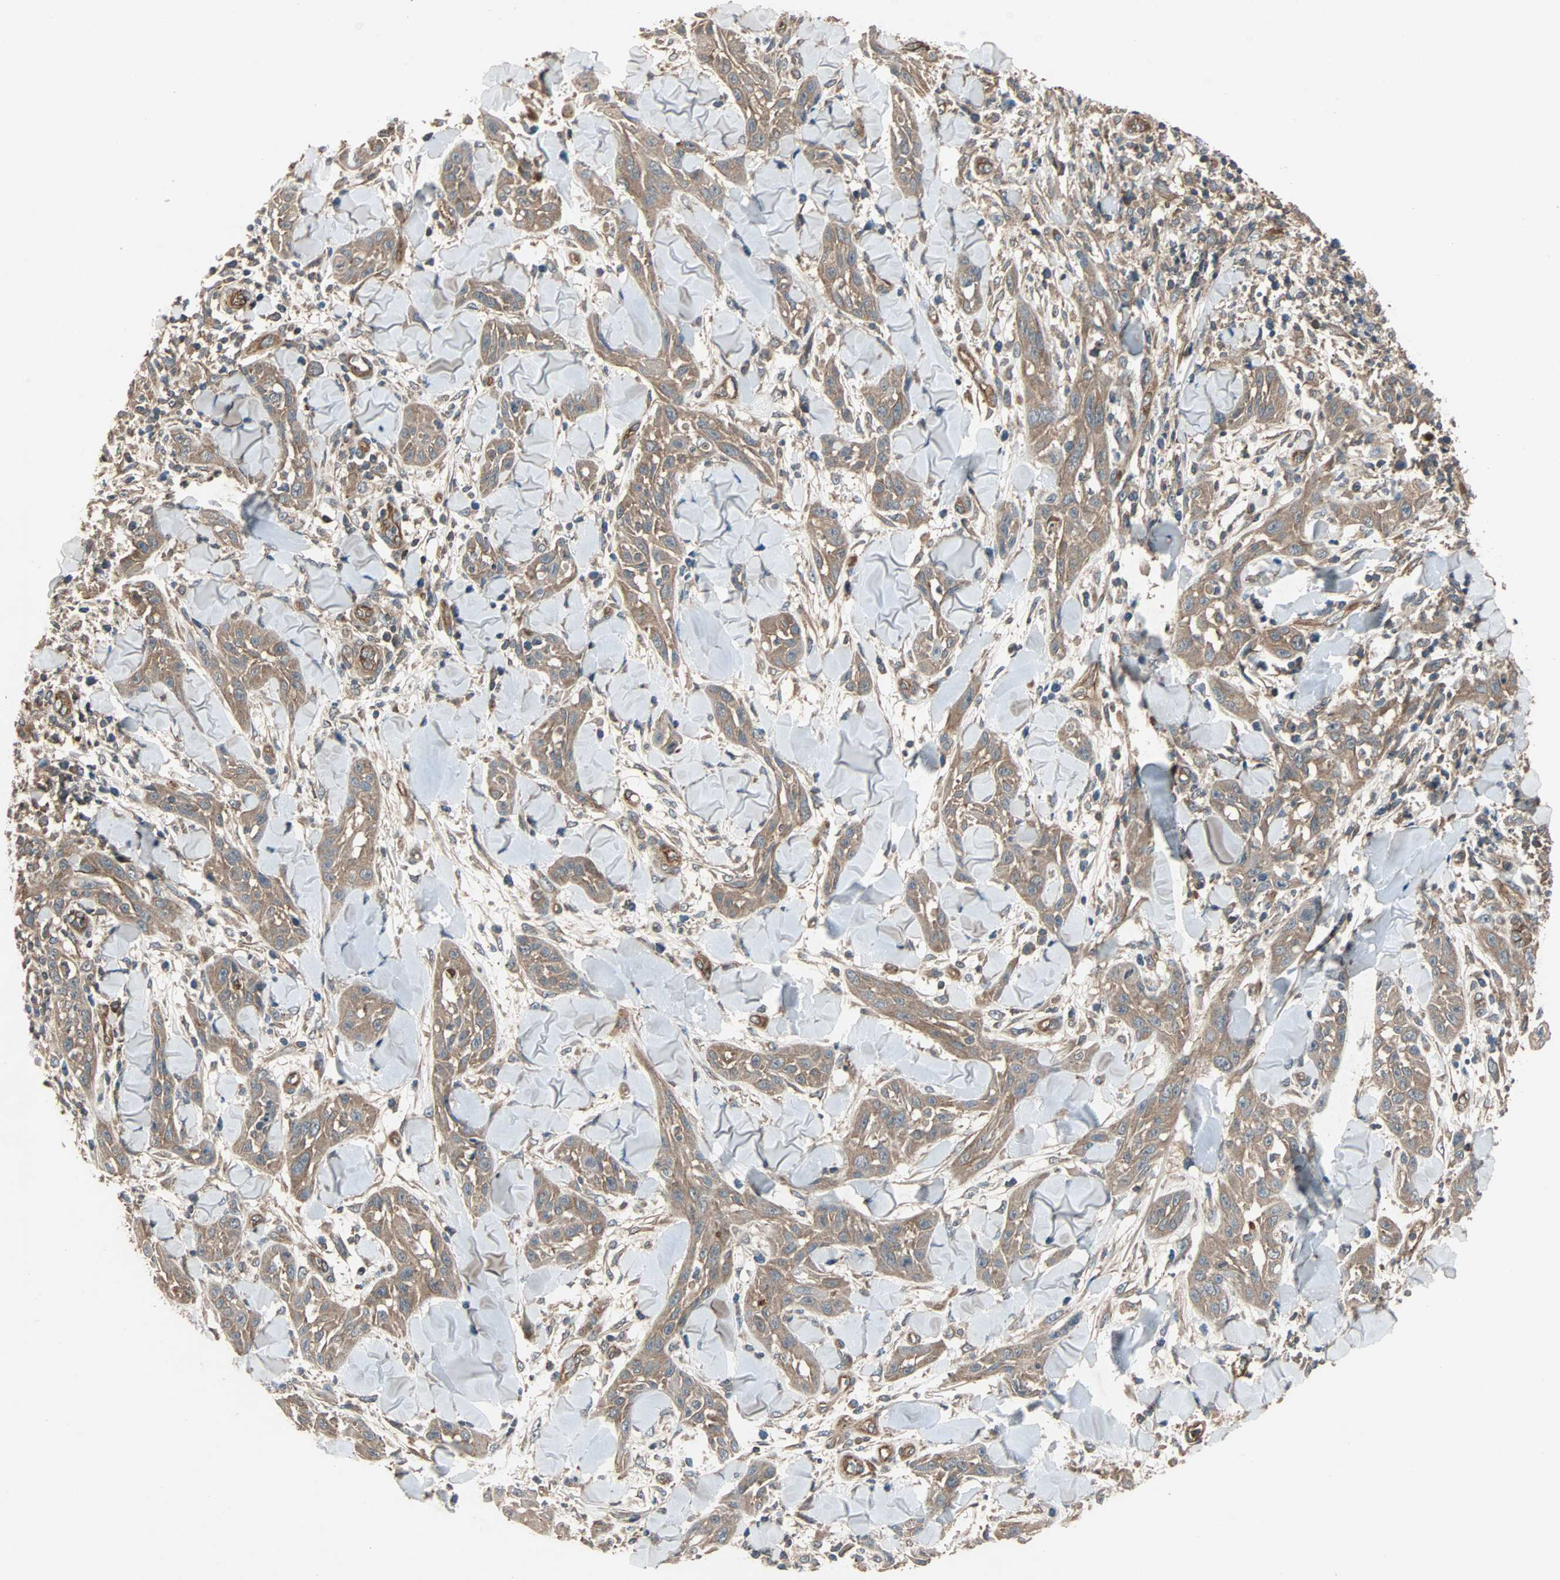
{"staining": {"intensity": "moderate", "quantity": ">75%", "location": "cytoplasmic/membranous"}, "tissue": "skin cancer", "cell_type": "Tumor cells", "image_type": "cancer", "snomed": [{"axis": "morphology", "description": "Squamous cell carcinoma, NOS"}, {"axis": "topography", "description": "Skin"}], "caption": "High-power microscopy captured an immunohistochemistry photomicrograph of squamous cell carcinoma (skin), revealing moderate cytoplasmic/membranous expression in approximately >75% of tumor cells.", "gene": "GCK", "patient": {"sex": "male", "age": 24}}